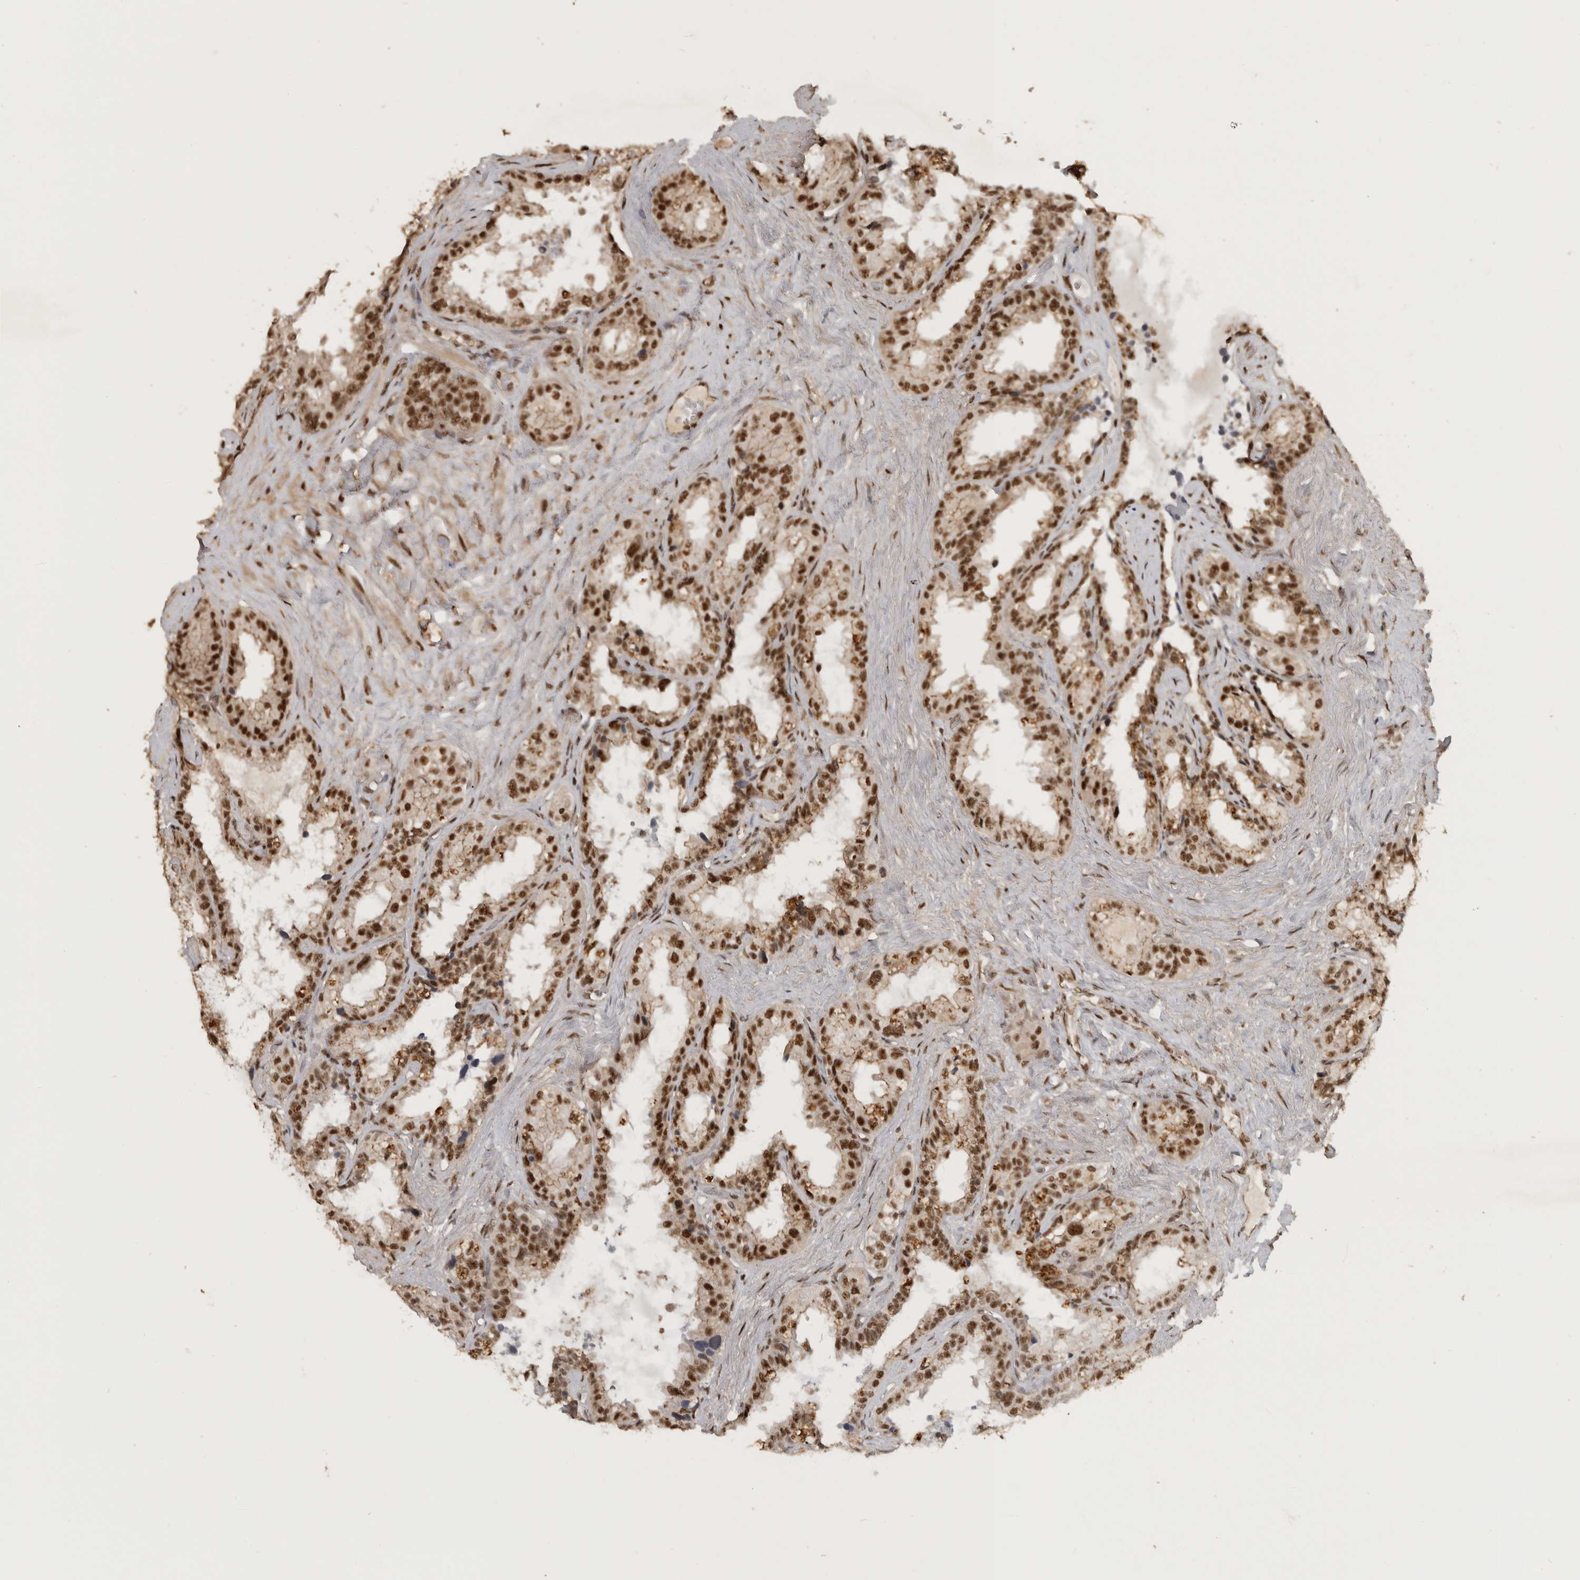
{"staining": {"intensity": "strong", "quantity": ">75%", "location": "nuclear"}, "tissue": "seminal vesicle", "cell_type": "Glandular cells", "image_type": "normal", "snomed": [{"axis": "morphology", "description": "Normal tissue, NOS"}, {"axis": "topography", "description": "Seminal veicle"}], "caption": "Seminal vesicle stained with DAB immunohistochemistry demonstrates high levels of strong nuclear positivity in approximately >75% of glandular cells.", "gene": "CBLL1", "patient": {"sex": "male", "age": 80}}